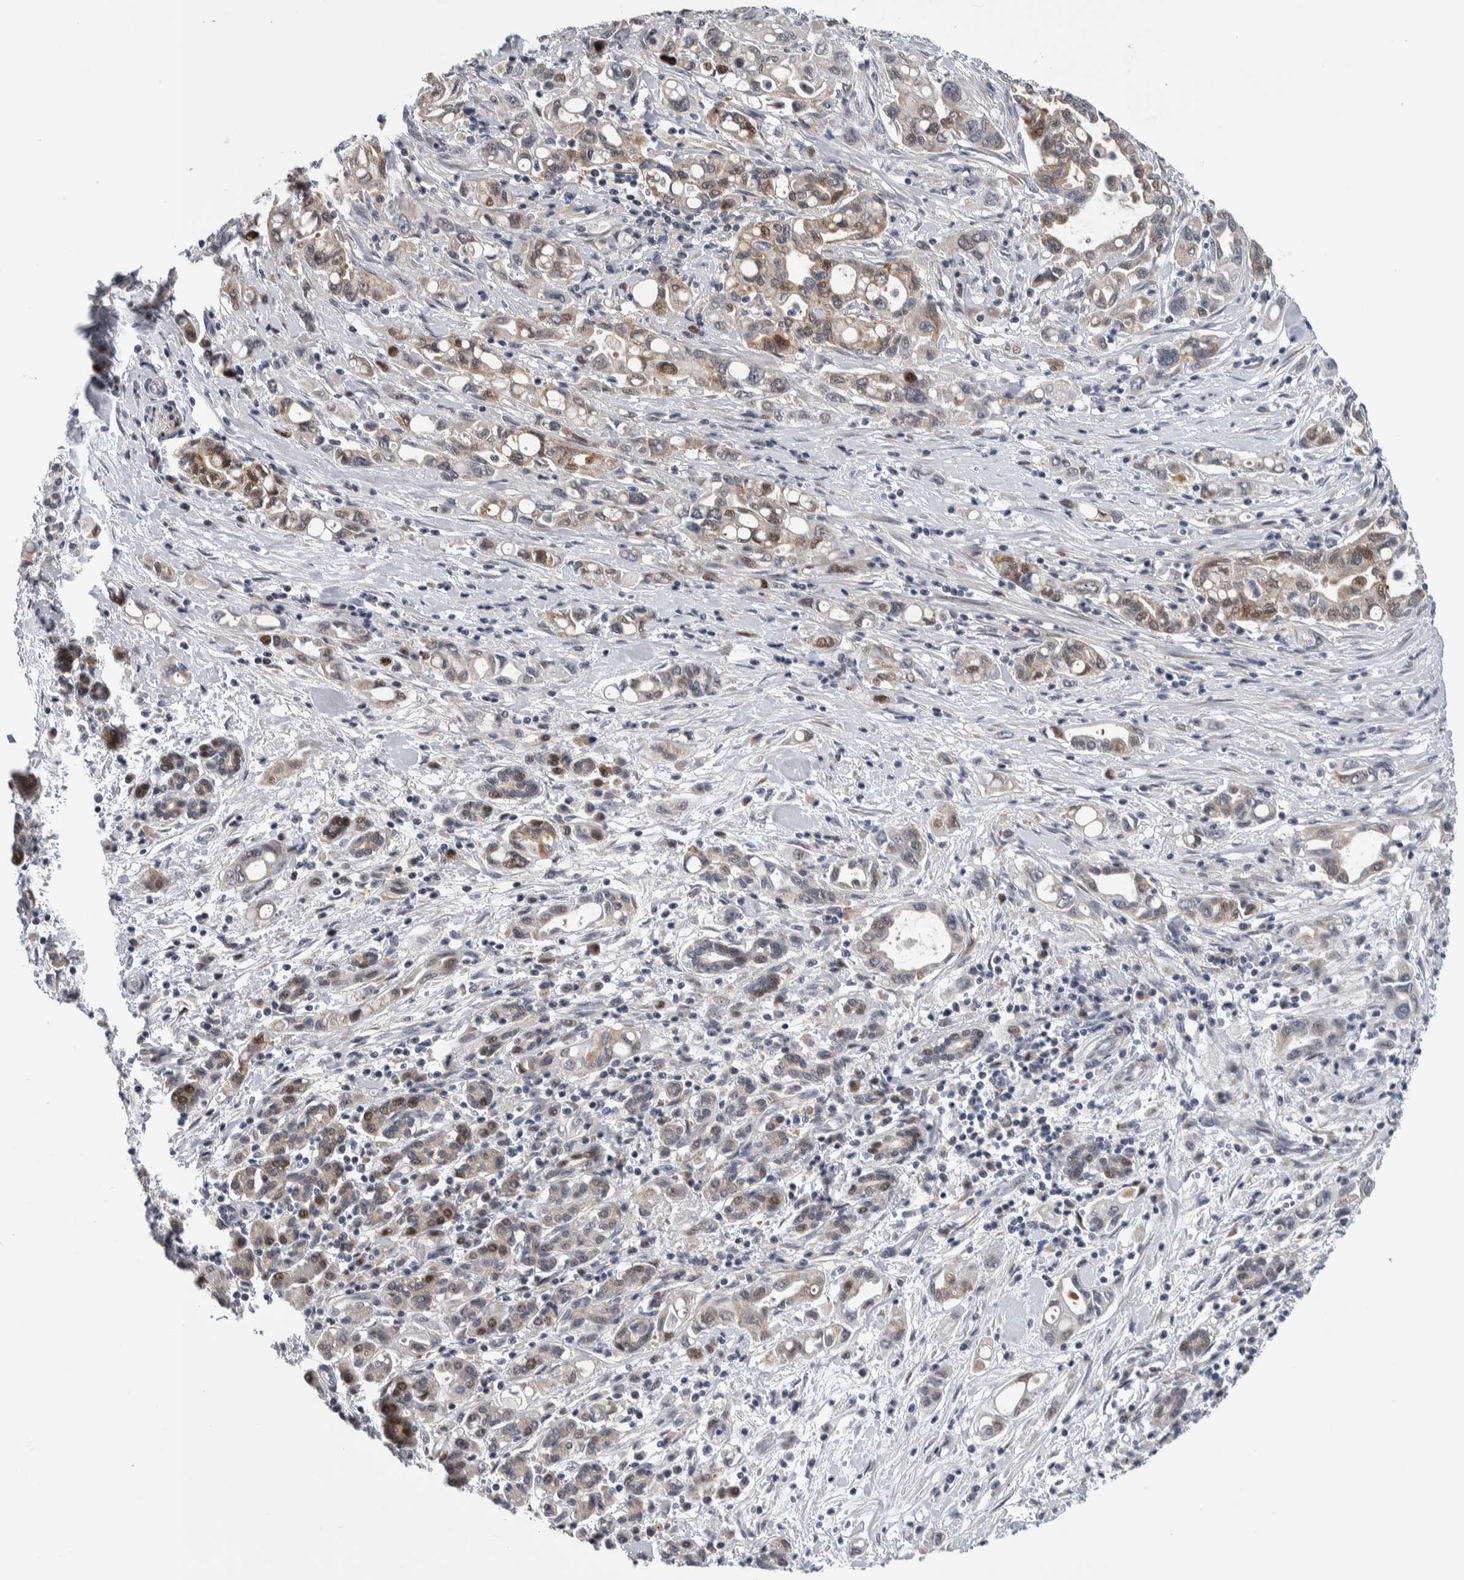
{"staining": {"intensity": "moderate", "quantity": "<25%", "location": "cytoplasmic/membranous,nuclear"}, "tissue": "pancreatic cancer", "cell_type": "Tumor cells", "image_type": "cancer", "snomed": [{"axis": "morphology", "description": "Adenocarcinoma, NOS"}, {"axis": "topography", "description": "Pancreas"}], "caption": "Pancreatic cancer (adenocarcinoma) stained with a protein marker displays moderate staining in tumor cells.", "gene": "PRRG4", "patient": {"sex": "female", "age": 57}}